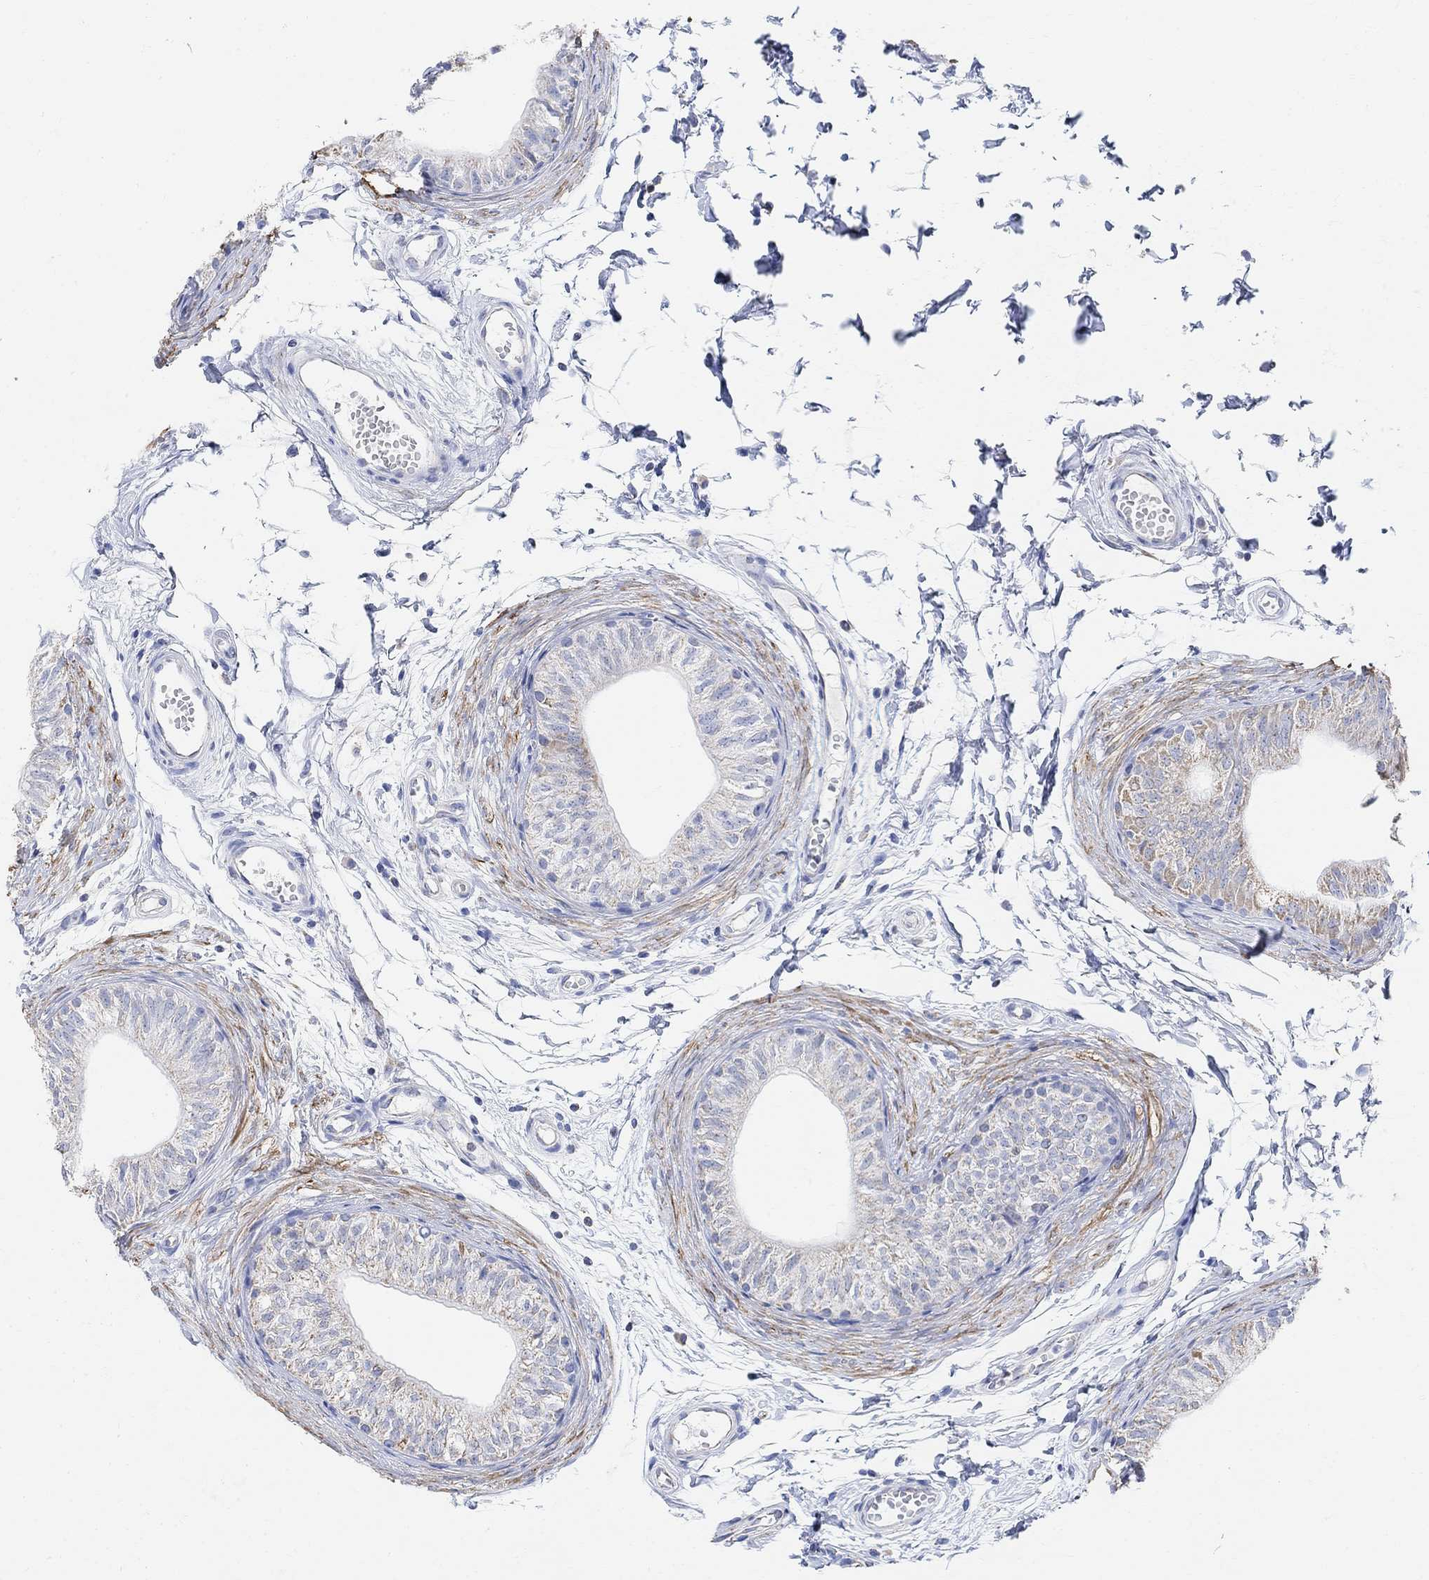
{"staining": {"intensity": "negative", "quantity": "none", "location": "none"}, "tissue": "epididymis", "cell_type": "Glandular cells", "image_type": "normal", "snomed": [{"axis": "morphology", "description": "Normal tissue, NOS"}, {"axis": "topography", "description": "Epididymis"}], "caption": "IHC photomicrograph of benign human epididymis stained for a protein (brown), which displays no positivity in glandular cells.", "gene": "SYT12", "patient": {"sex": "male", "age": 22}}